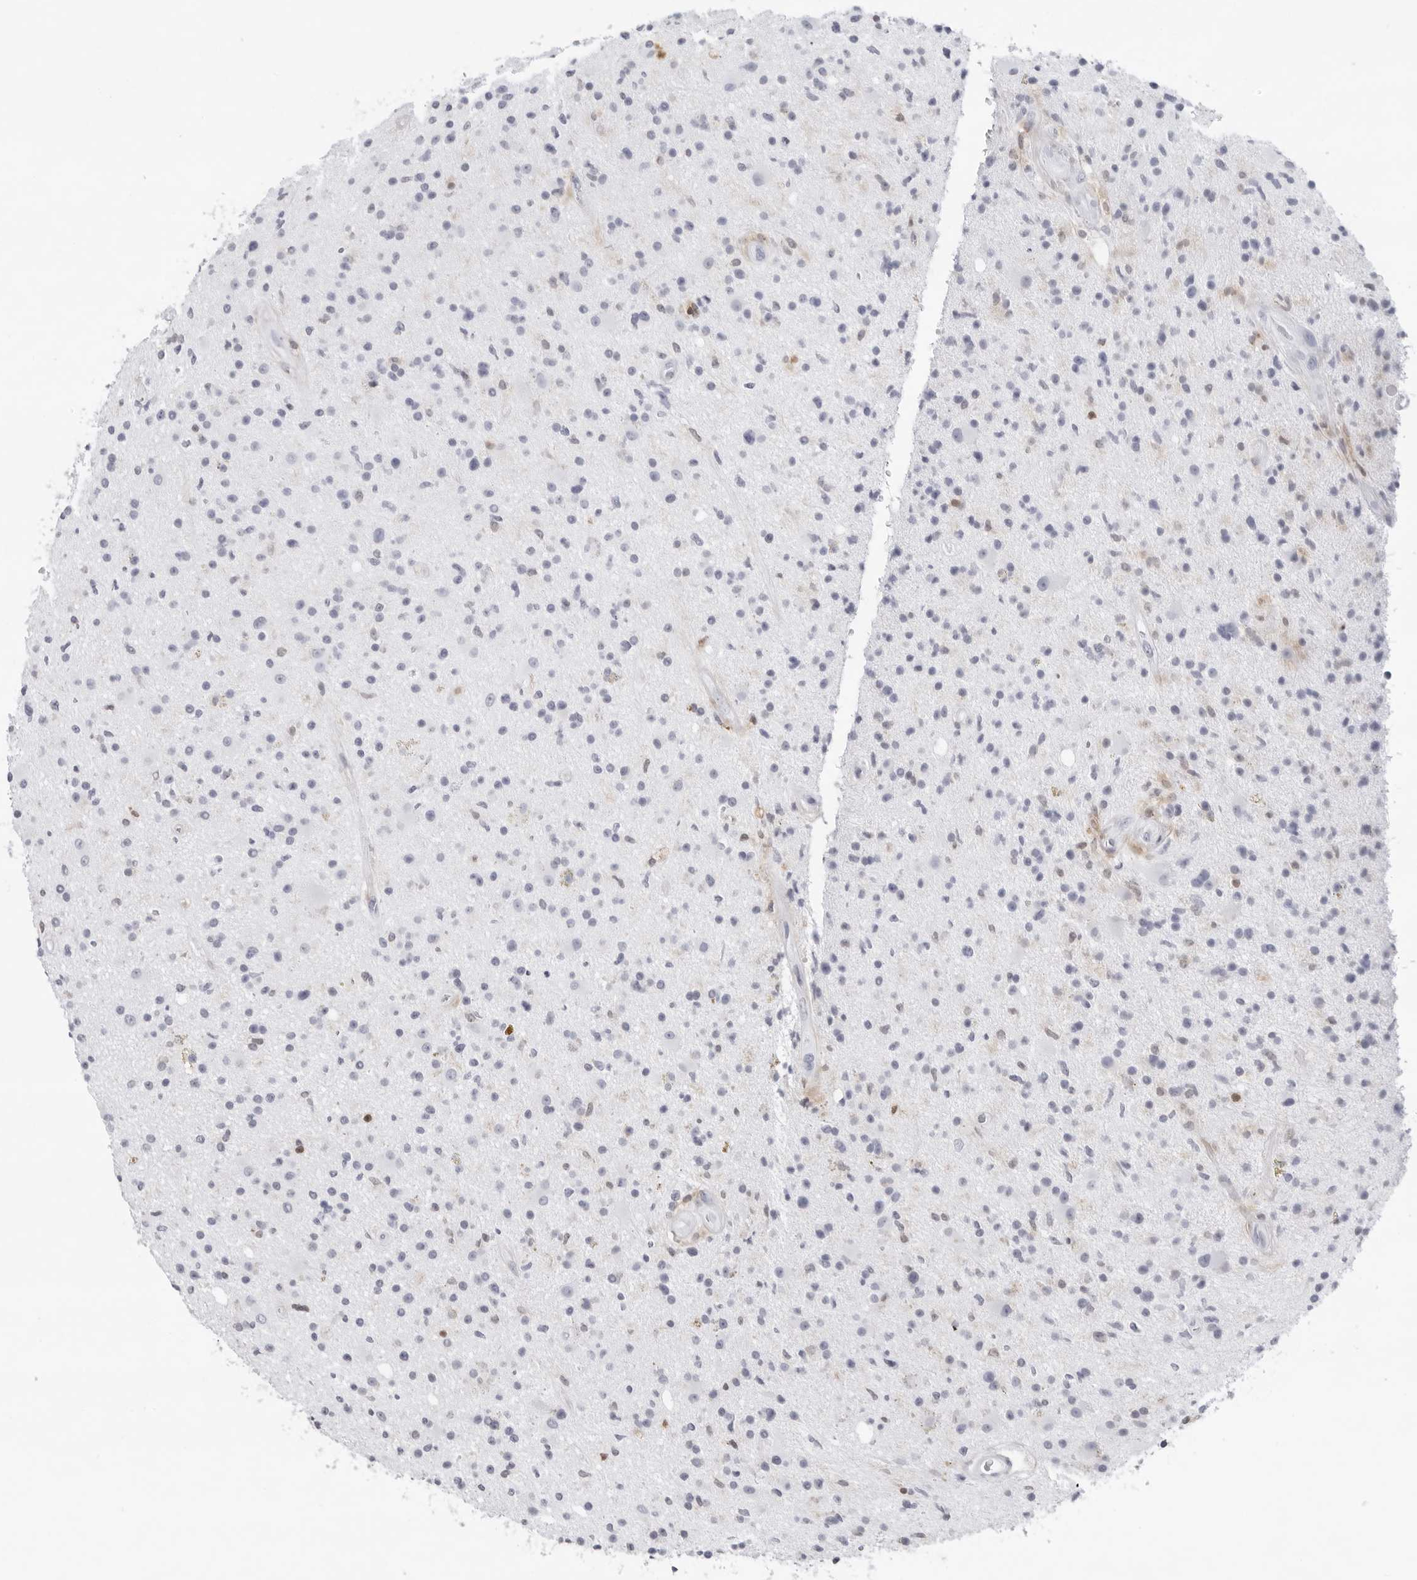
{"staining": {"intensity": "negative", "quantity": "none", "location": "none"}, "tissue": "glioma", "cell_type": "Tumor cells", "image_type": "cancer", "snomed": [{"axis": "morphology", "description": "Glioma, malignant, High grade"}, {"axis": "topography", "description": "Brain"}], "caption": "Tumor cells show no significant expression in glioma.", "gene": "FMNL1", "patient": {"sex": "male", "age": 33}}